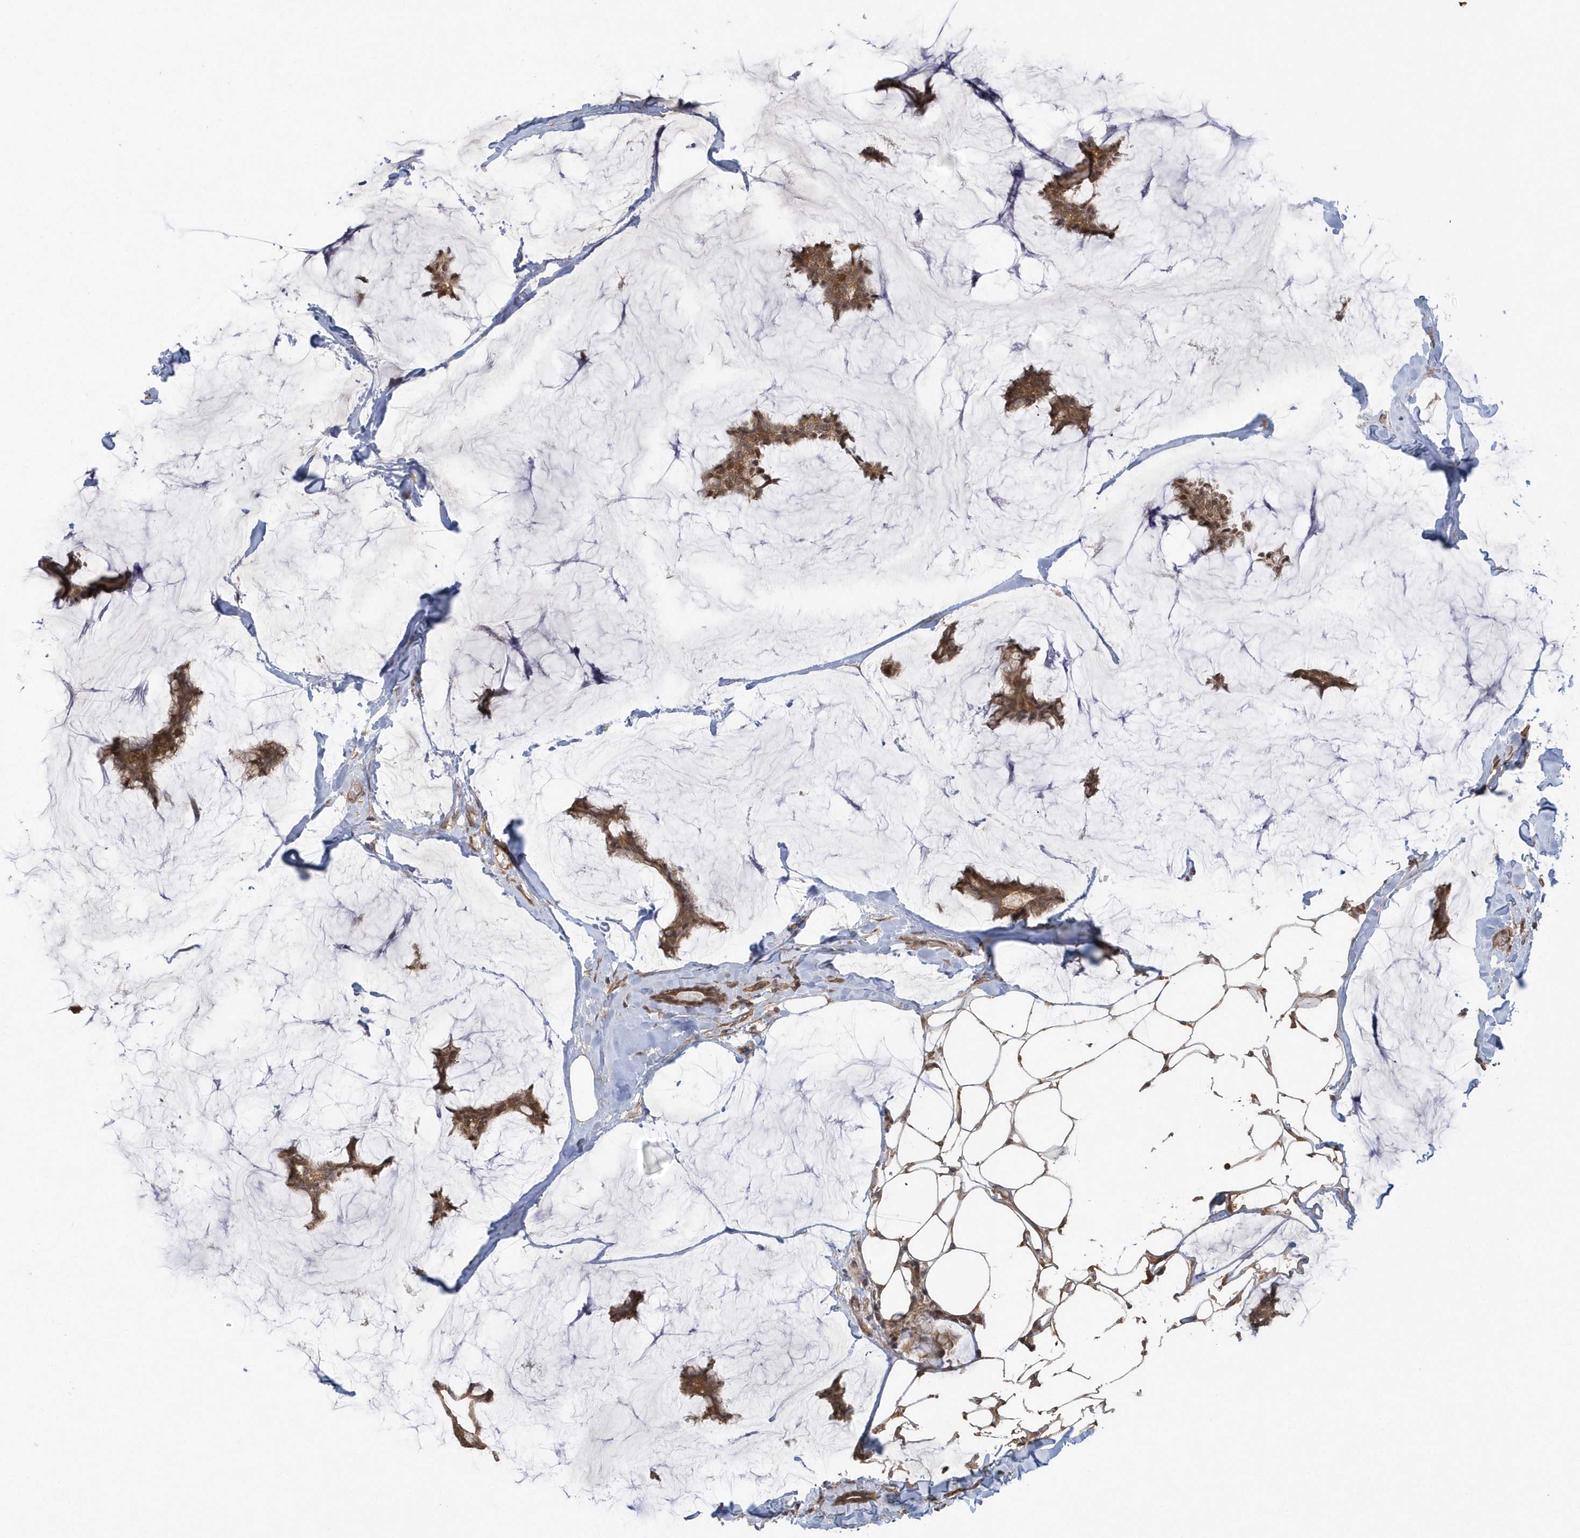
{"staining": {"intensity": "moderate", "quantity": ">75%", "location": "cytoplasmic/membranous"}, "tissue": "breast cancer", "cell_type": "Tumor cells", "image_type": "cancer", "snomed": [{"axis": "morphology", "description": "Duct carcinoma"}, {"axis": "topography", "description": "Breast"}], "caption": "Immunohistochemical staining of breast cancer (invasive ductal carcinoma) displays medium levels of moderate cytoplasmic/membranous protein expression in approximately >75% of tumor cells.", "gene": "HERPUD1", "patient": {"sex": "female", "age": 93}}